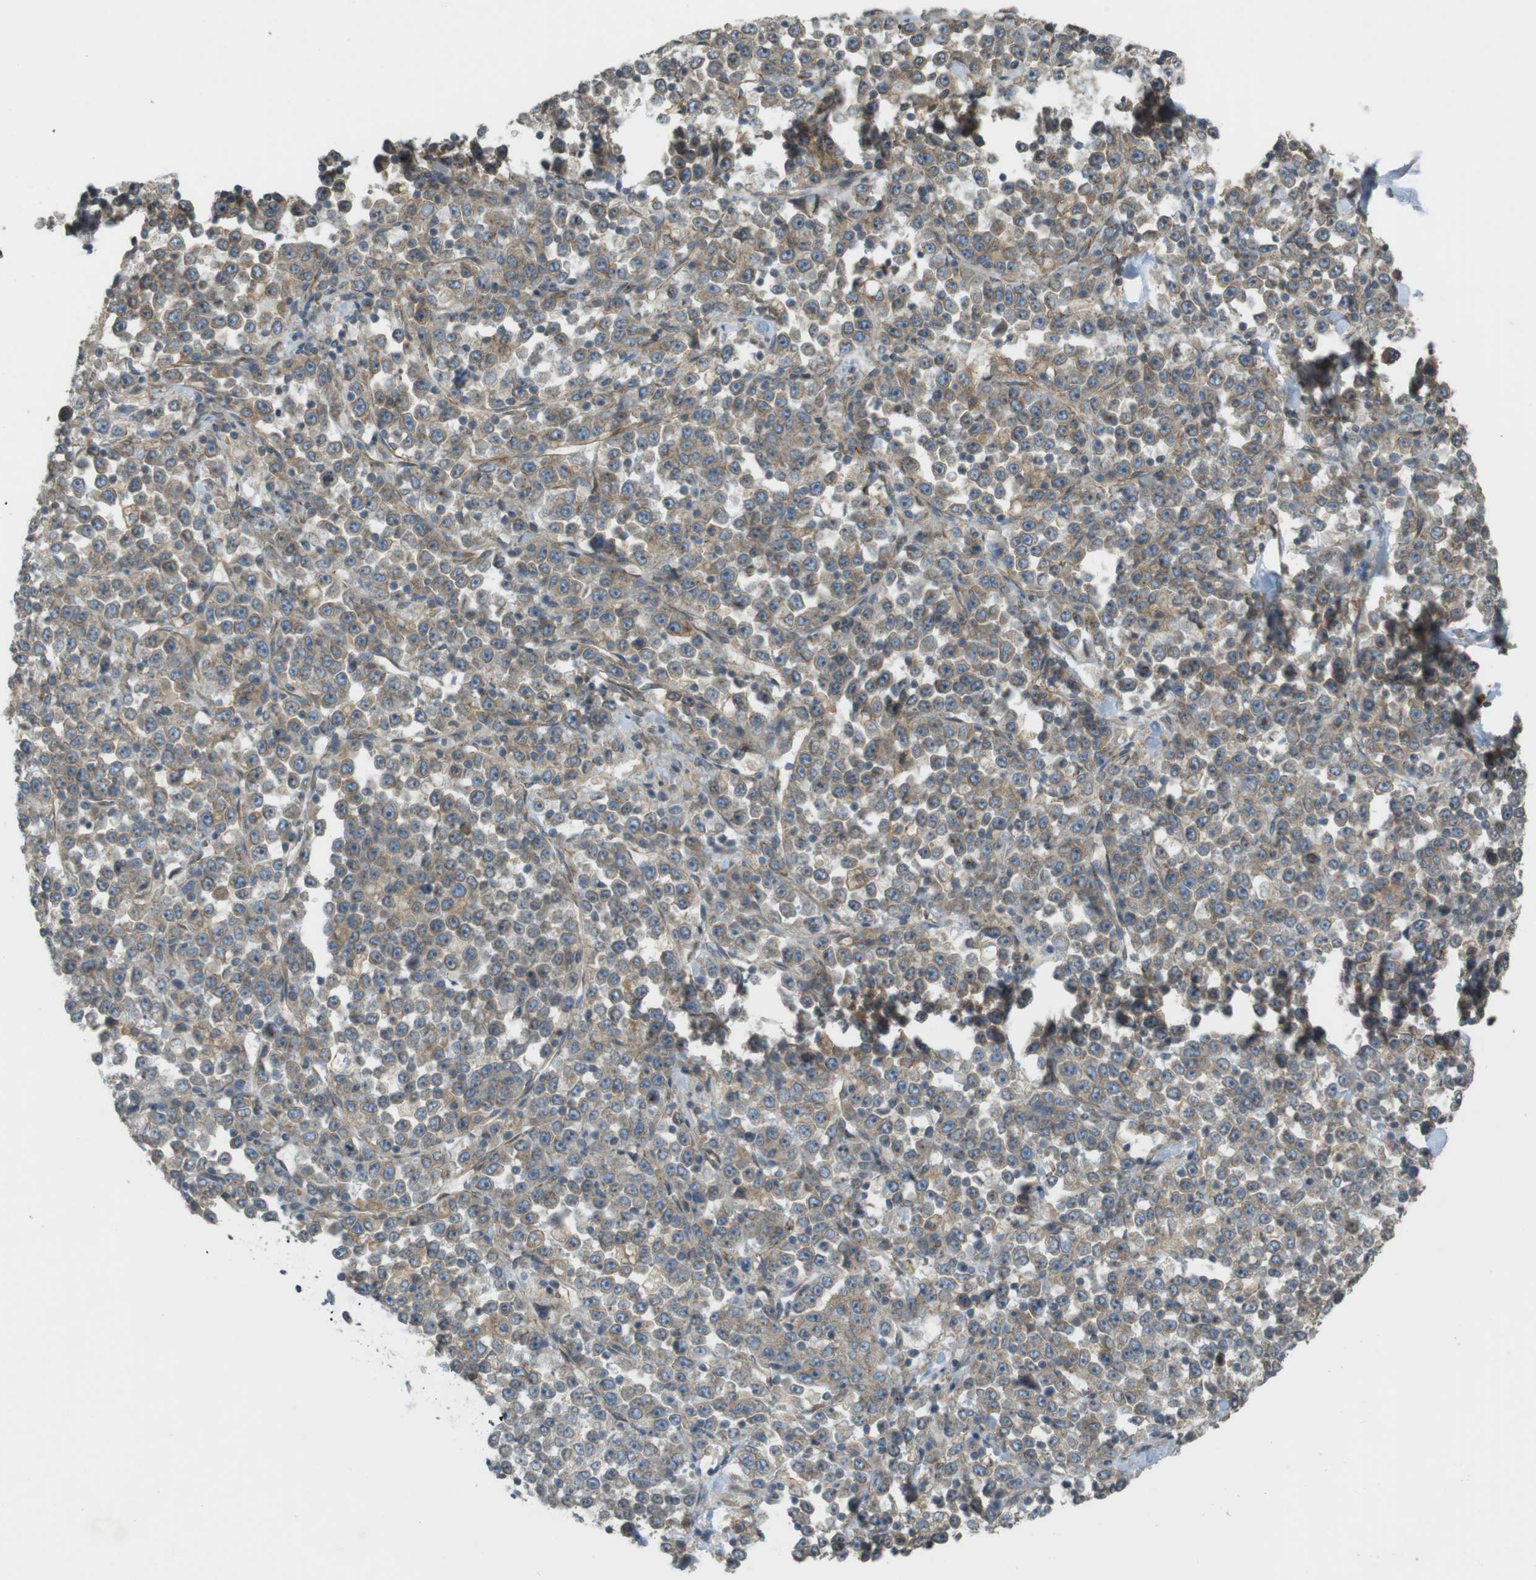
{"staining": {"intensity": "weak", "quantity": ">75%", "location": "cytoplasmic/membranous"}, "tissue": "stomach cancer", "cell_type": "Tumor cells", "image_type": "cancer", "snomed": [{"axis": "morphology", "description": "Normal tissue, NOS"}, {"axis": "morphology", "description": "Adenocarcinoma, NOS"}, {"axis": "topography", "description": "Stomach, upper"}, {"axis": "topography", "description": "Stomach"}], "caption": "An image of human stomach adenocarcinoma stained for a protein demonstrates weak cytoplasmic/membranous brown staining in tumor cells. (DAB (3,3'-diaminobenzidine) IHC with brightfield microscopy, high magnification).", "gene": "KIF5B", "patient": {"sex": "male", "age": 59}}